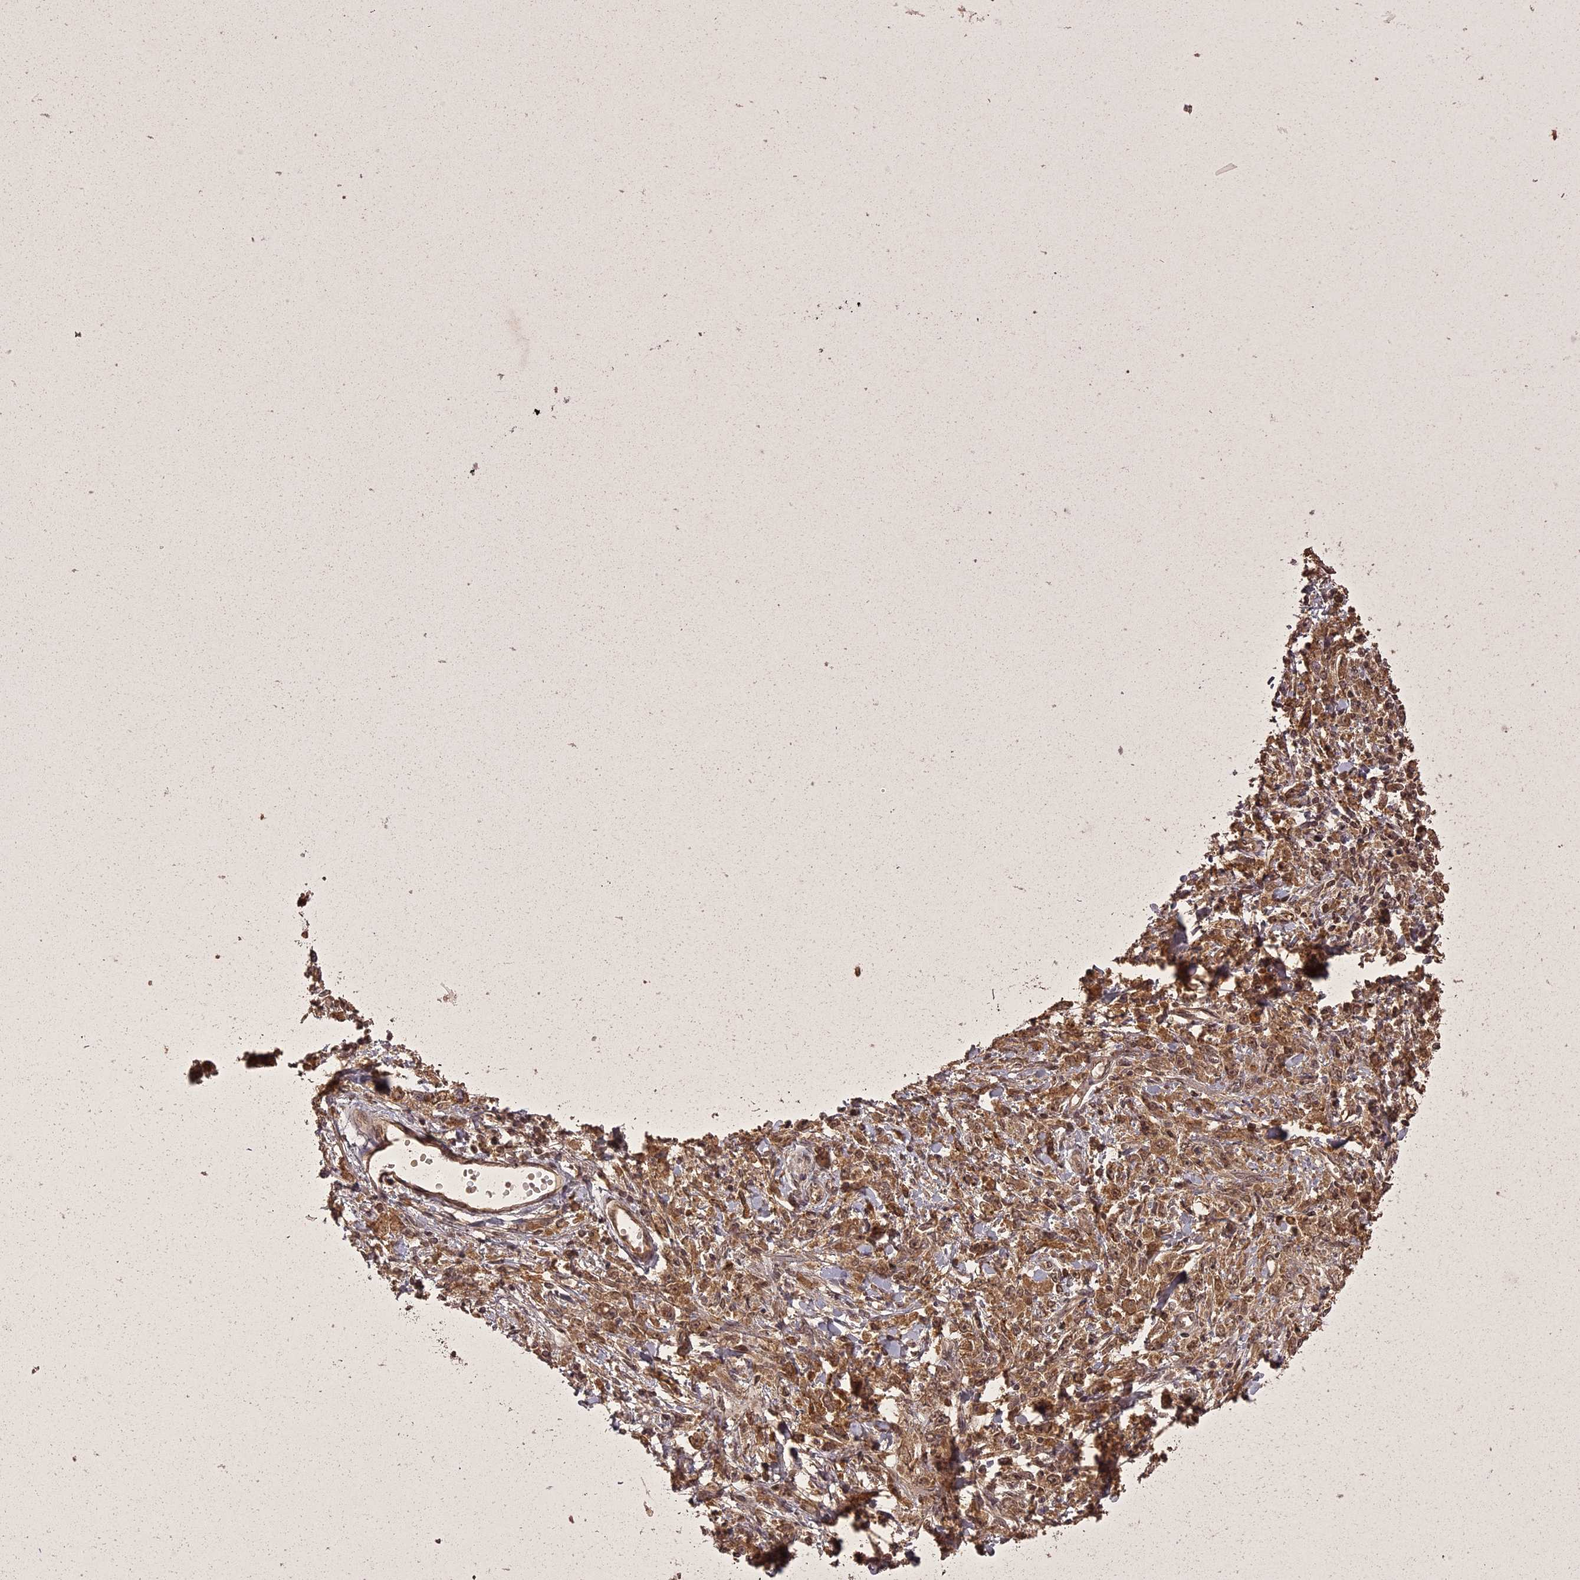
{"staining": {"intensity": "moderate", "quantity": ">75%", "location": "cytoplasmic/membranous,nuclear"}, "tissue": "stomach cancer", "cell_type": "Tumor cells", "image_type": "cancer", "snomed": [{"axis": "morphology", "description": "Adenocarcinoma, NOS"}, {"axis": "topography", "description": "Stomach"}], "caption": "High-power microscopy captured an immunohistochemistry photomicrograph of stomach cancer (adenocarcinoma), revealing moderate cytoplasmic/membranous and nuclear positivity in about >75% of tumor cells.", "gene": "ING5", "patient": {"sex": "female", "age": 59}}